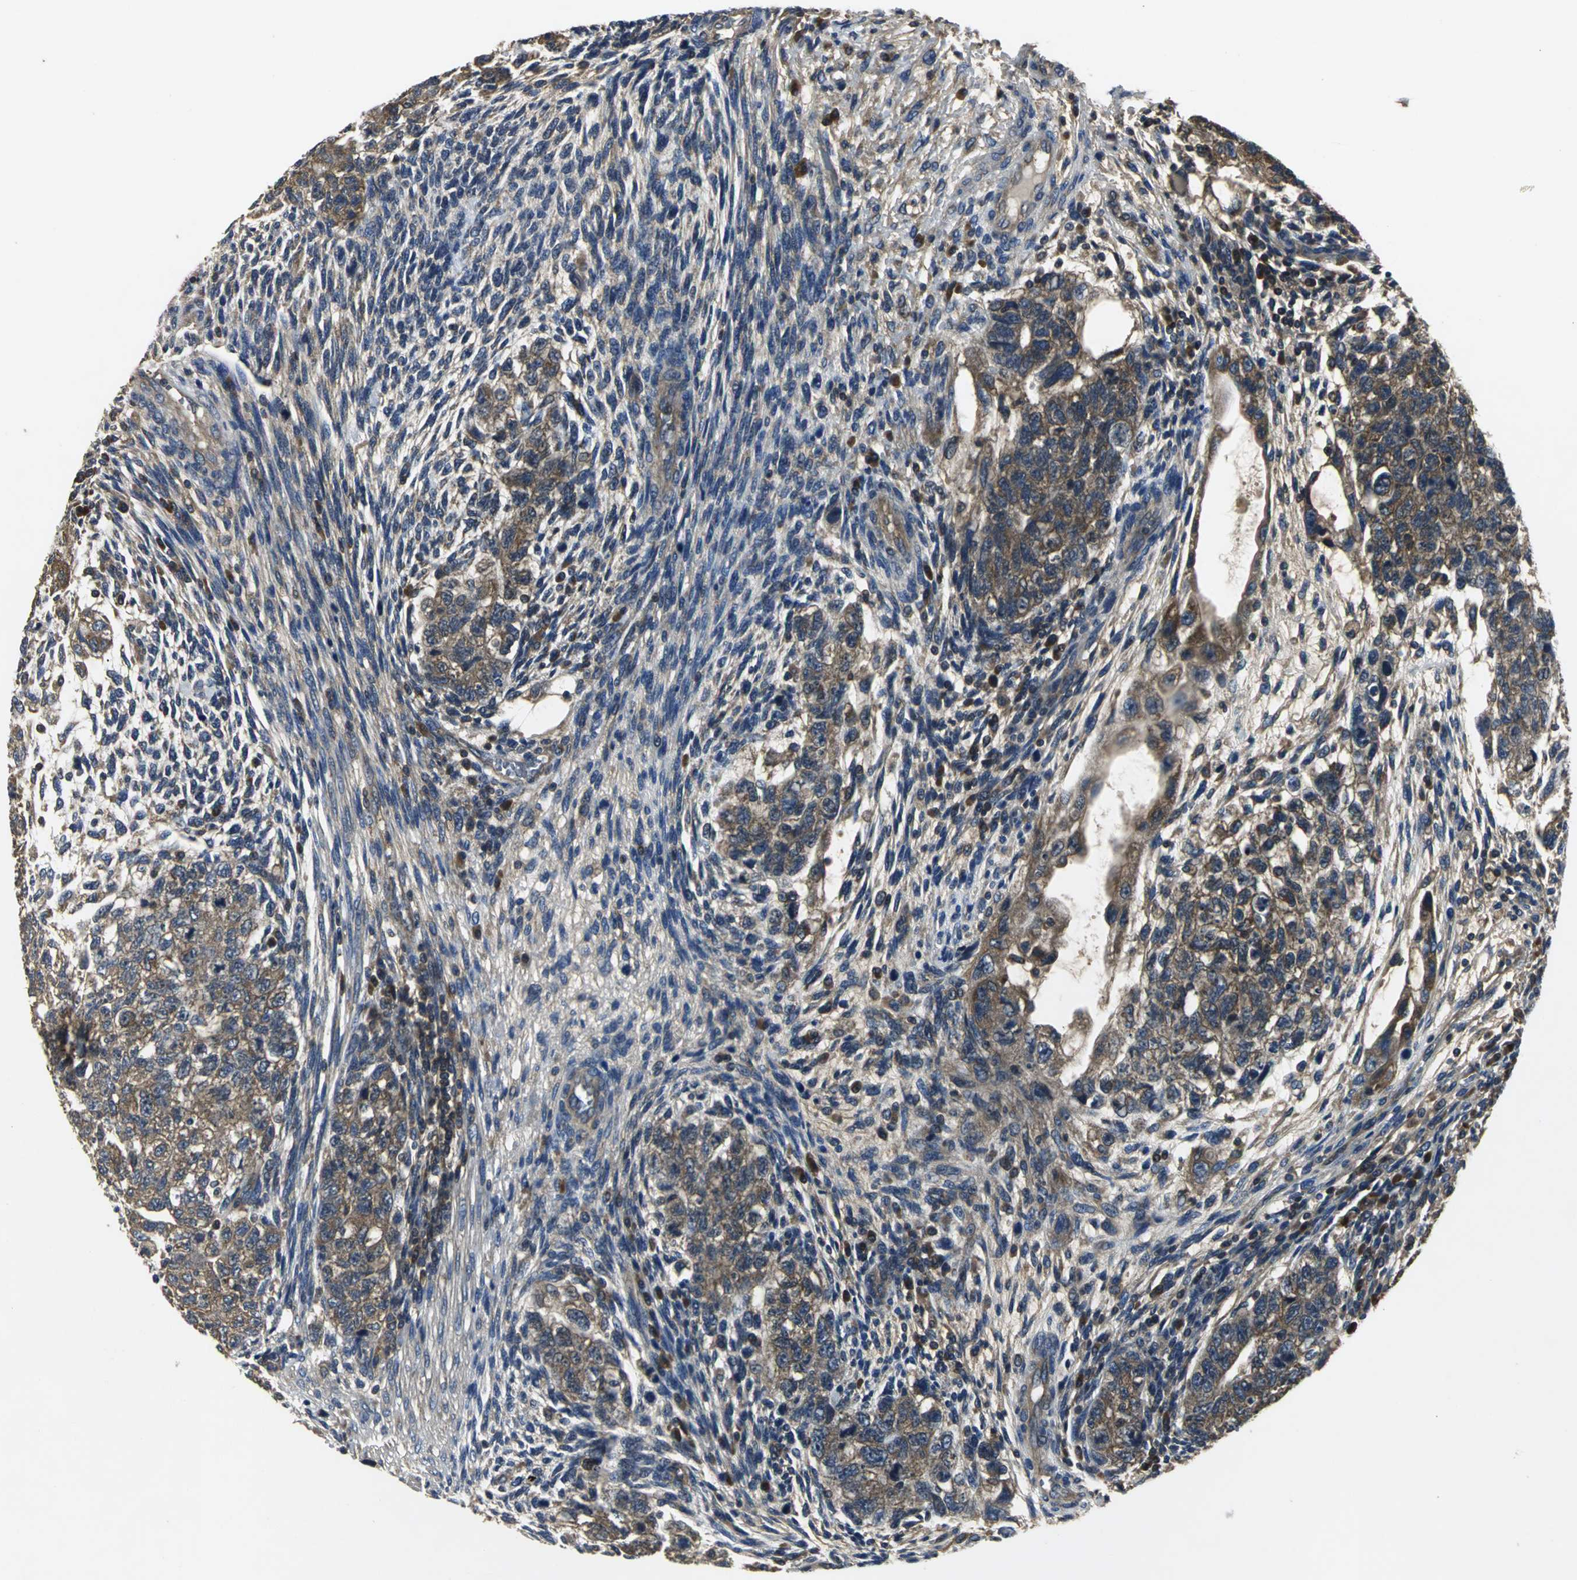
{"staining": {"intensity": "moderate", "quantity": ">75%", "location": "cytoplasmic/membranous"}, "tissue": "testis cancer", "cell_type": "Tumor cells", "image_type": "cancer", "snomed": [{"axis": "morphology", "description": "Normal tissue, NOS"}, {"axis": "morphology", "description": "Carcinoma, Embryonal, NOS"}, {"axis": "topography", "description": "Testis"}], "caption": "Testis cancer tissue shows moderate cytoplasmic/membranous expression in about >75% of tumor cells, visualized by immunohistochemistry.", "gene": "IRF3", "patient": {"sex": "male", "age": 36}}